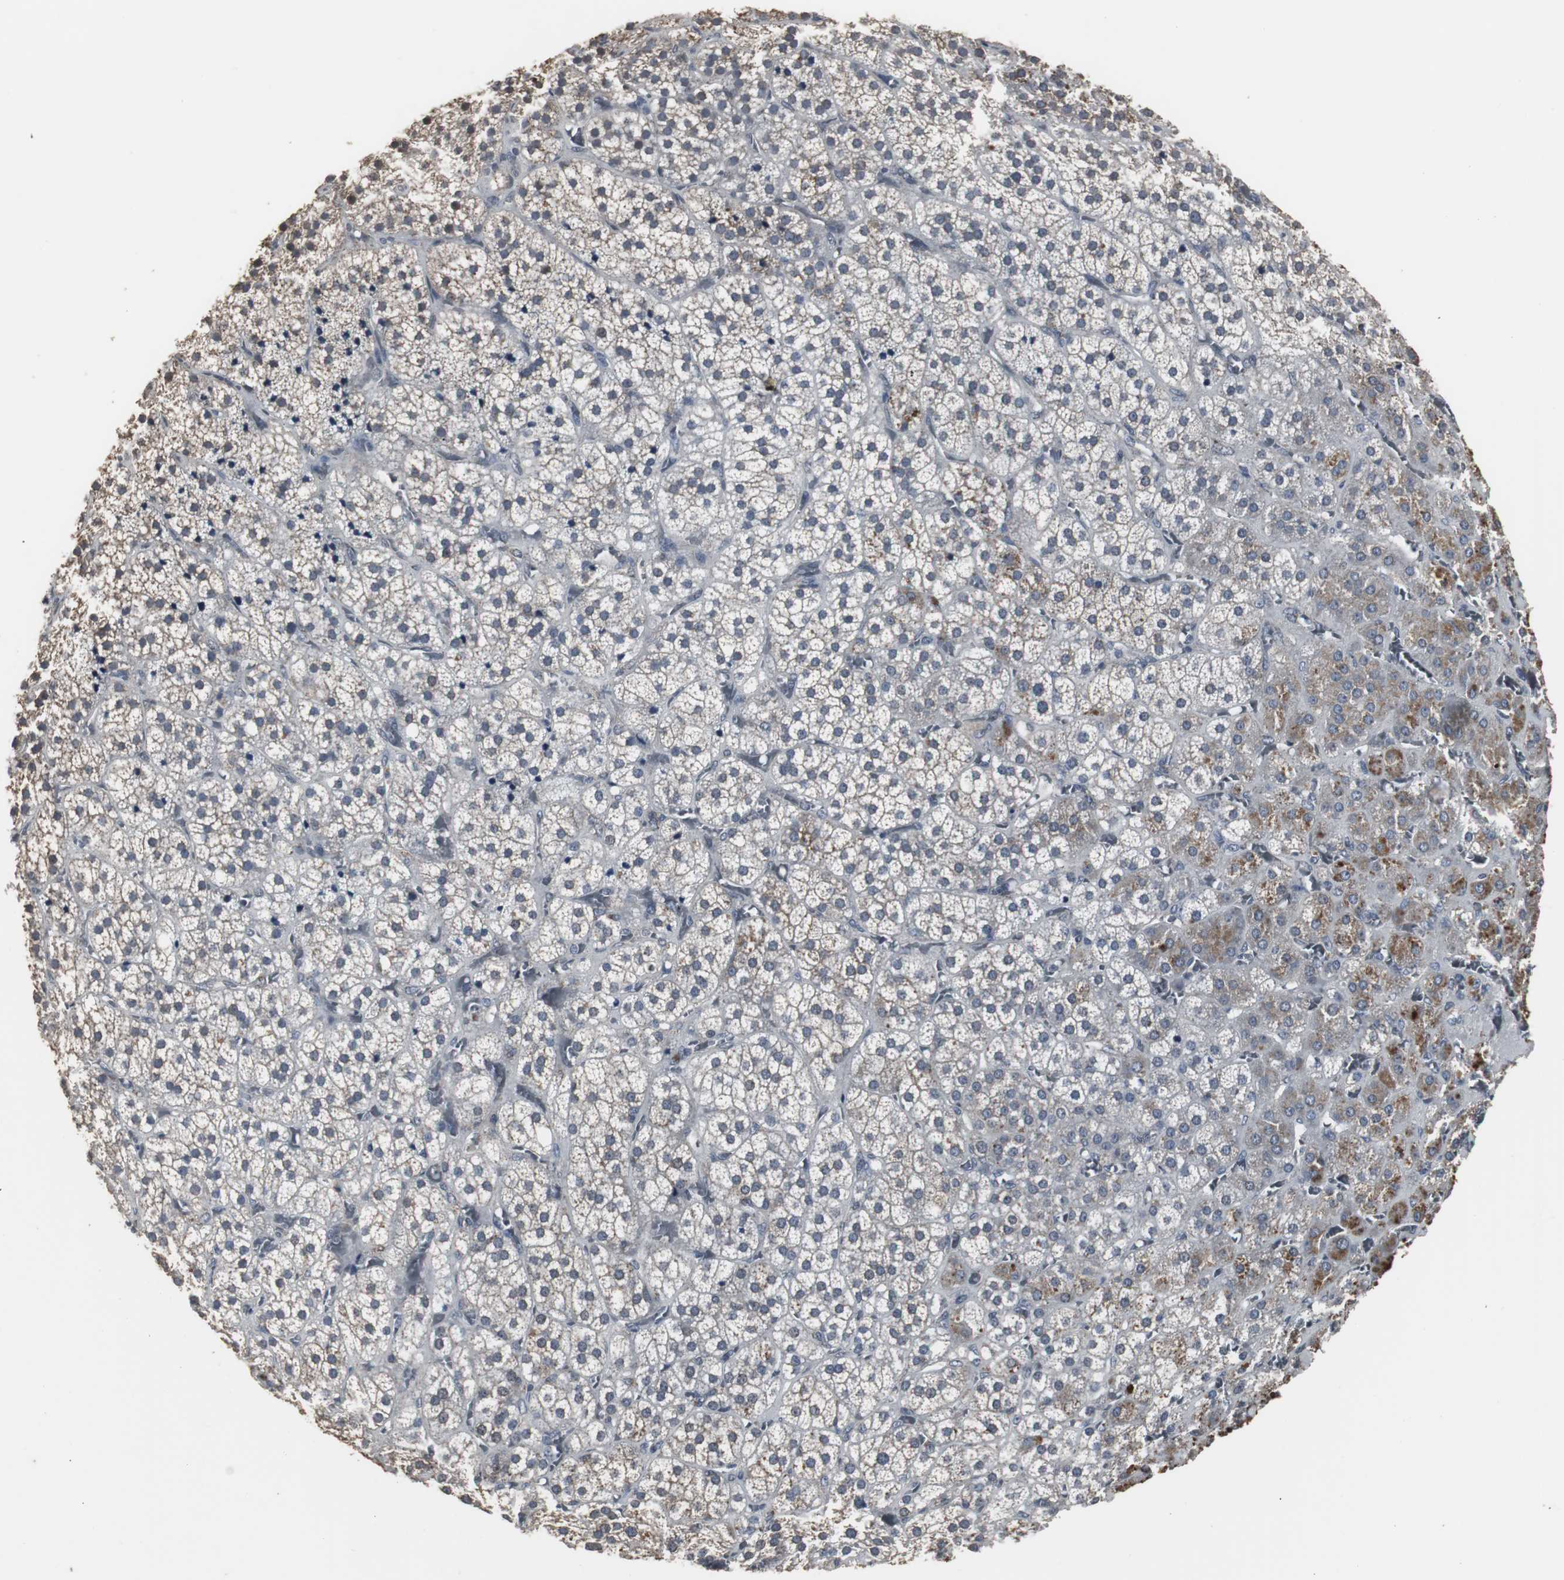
{"staining": {"intensity": "moderate", "quantity": "<25%", "location": "cytoplasmic/membranous"}, "tissue": "adrenal gland", "cell_type": "Glandular cells", "image_type": "normal", "snomed": [{"axis": "morphology", "description": "Normal tissue, NOS"}, {"axis": "topography", "description": "Adrenal gland"}], "caption": "A low amount of moderate cytoplasmic/membranous expression is present in approximately <25% of glandular cells in benign adrenal gland. (Brightfield microscopy of DAB IHC at high magnification).", "gene": "ACAA1", "patient": {"sex": "female", "age": 71}}